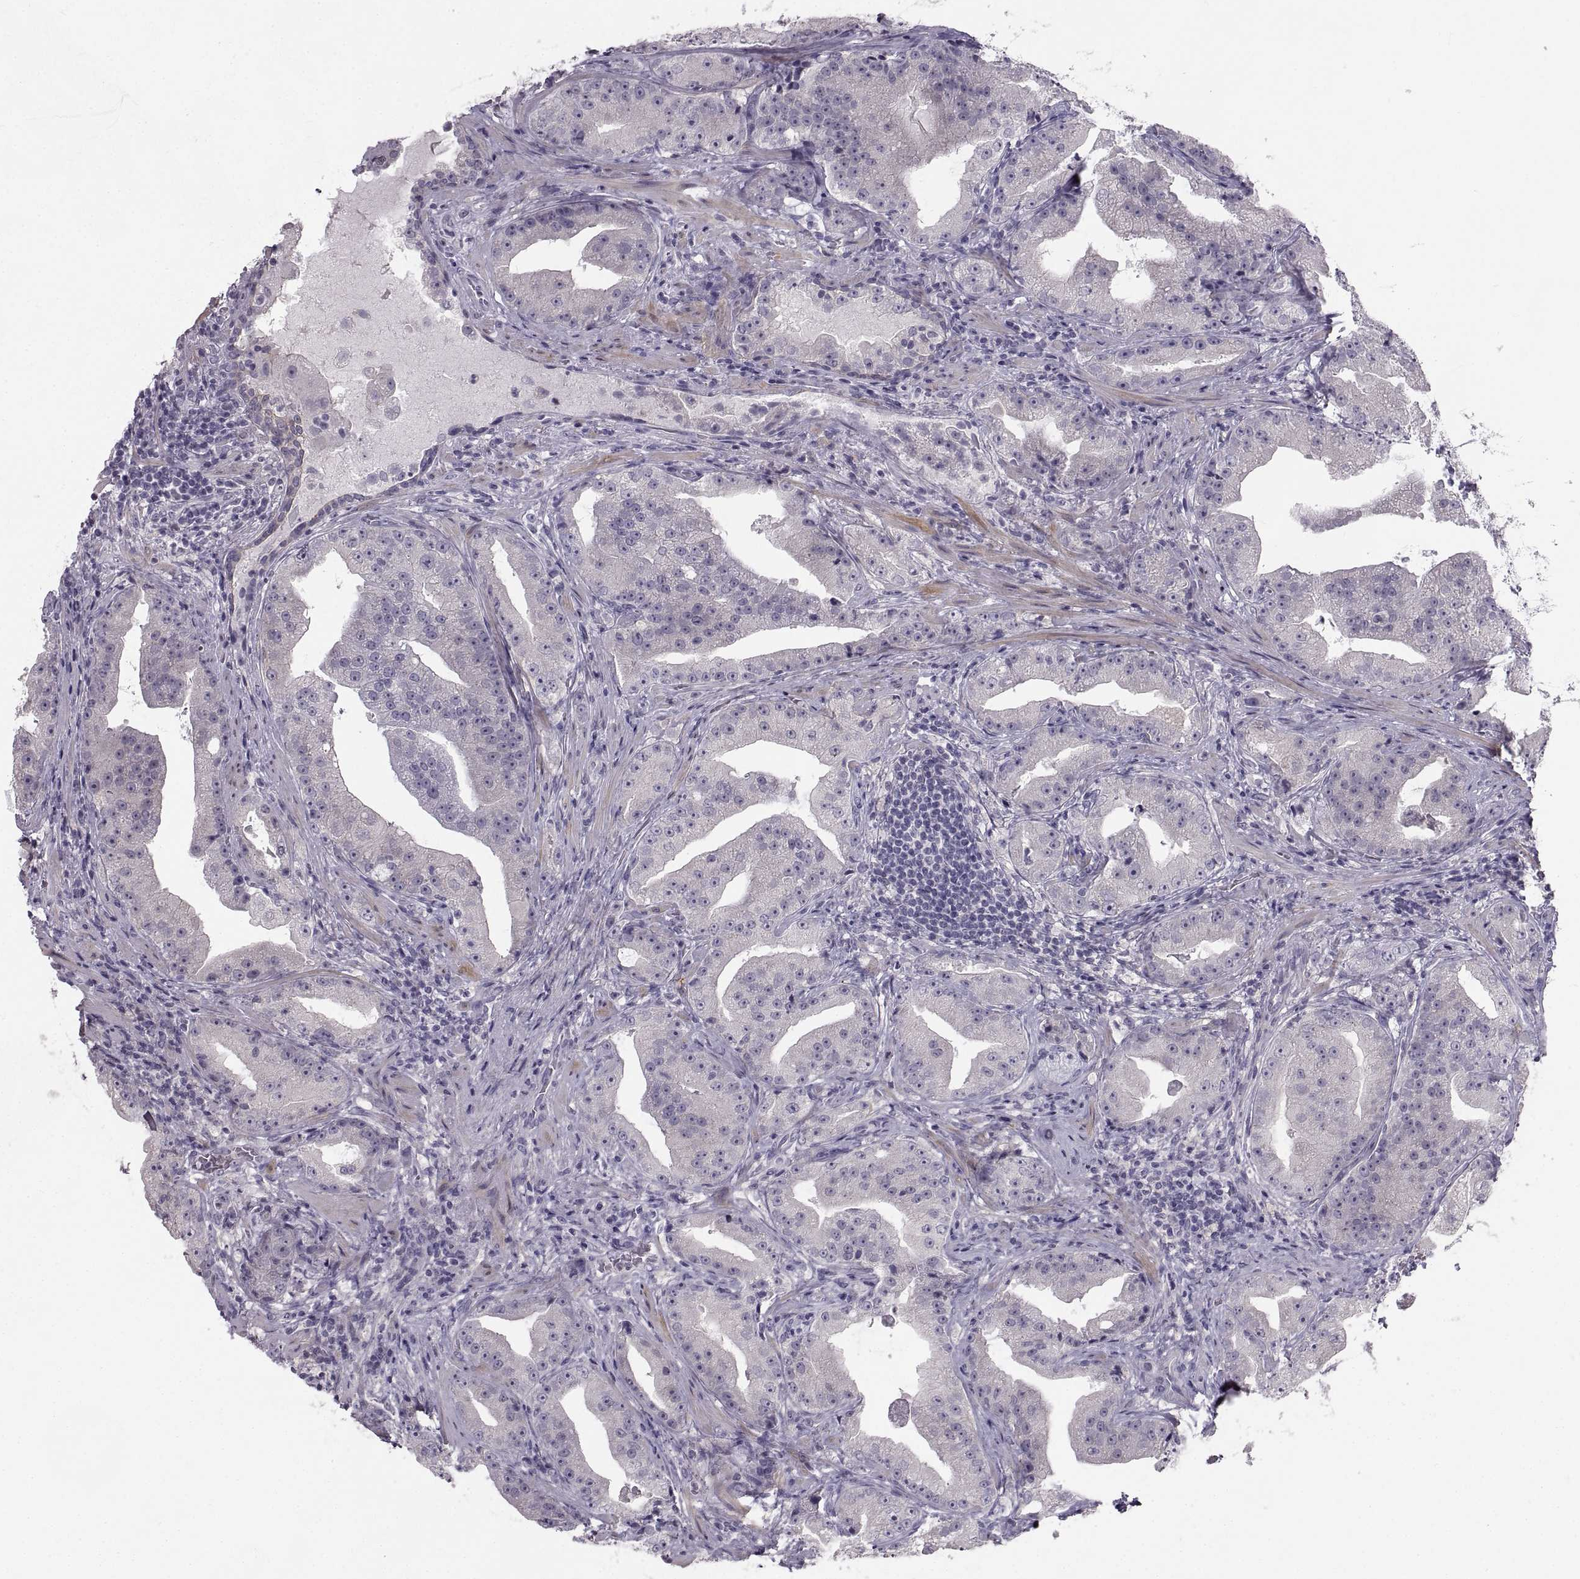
{"staining": {"intensity": "negative", "quantity": "none", "location": "none"}, "tissue": "prostate cancer", "cell_type": "Tumor cells", "image_type": "cancer", "snomed": [{"axis": "morphology", "description": "Adenocarcinoma, Low grade"}, {"axis": "topography", "description": "Prostate"}], "caption": "There is no significant positivity in tumor cells of prostate cancer.", "gene": "ZNF185", "patient": {"sex": "male", "age": 62}}